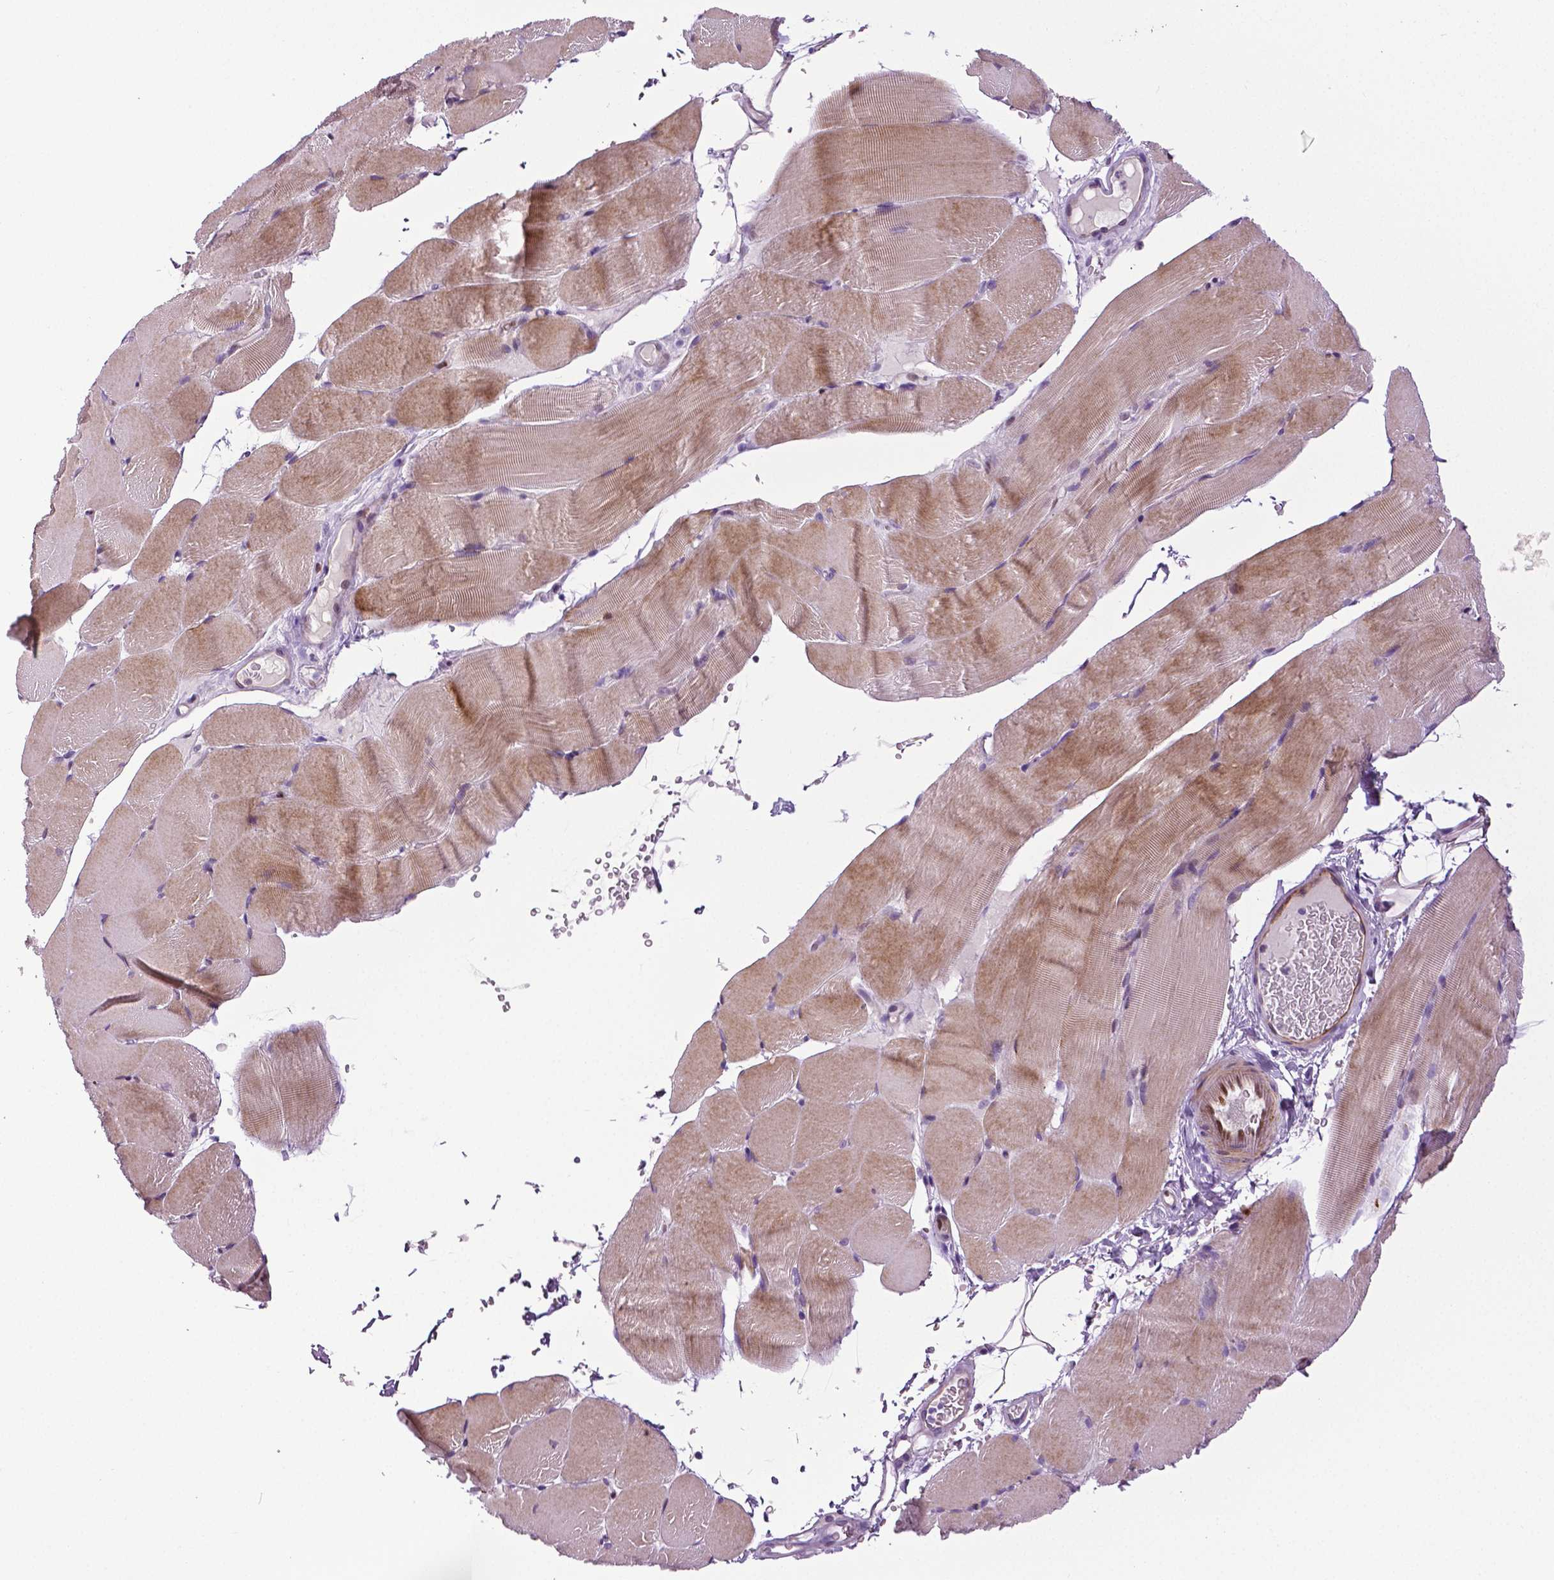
{"staining": {"intensity": "weak", "quantity": "25%-75%", "location": "cytoplasmic/membranous"}, "tissue": "skeletal muscle", "cell_type": "Myocytes", "image_type": "normal", "snomed": [{"axis": "morphology", "description": "Normal tissue, NOS"}, {"axis": "topography", "description": "Skeletal muscle"}], "caption": "Protein expression analysis of normal human skeletal muscle reveals weak cytoplasmic/membranous staining in about 25%-75% of myocytes. (IHC, brightfield microscopy, high magnification).", "gene": "PTGER3", "patient": {"sex": "female", "age": 37}}